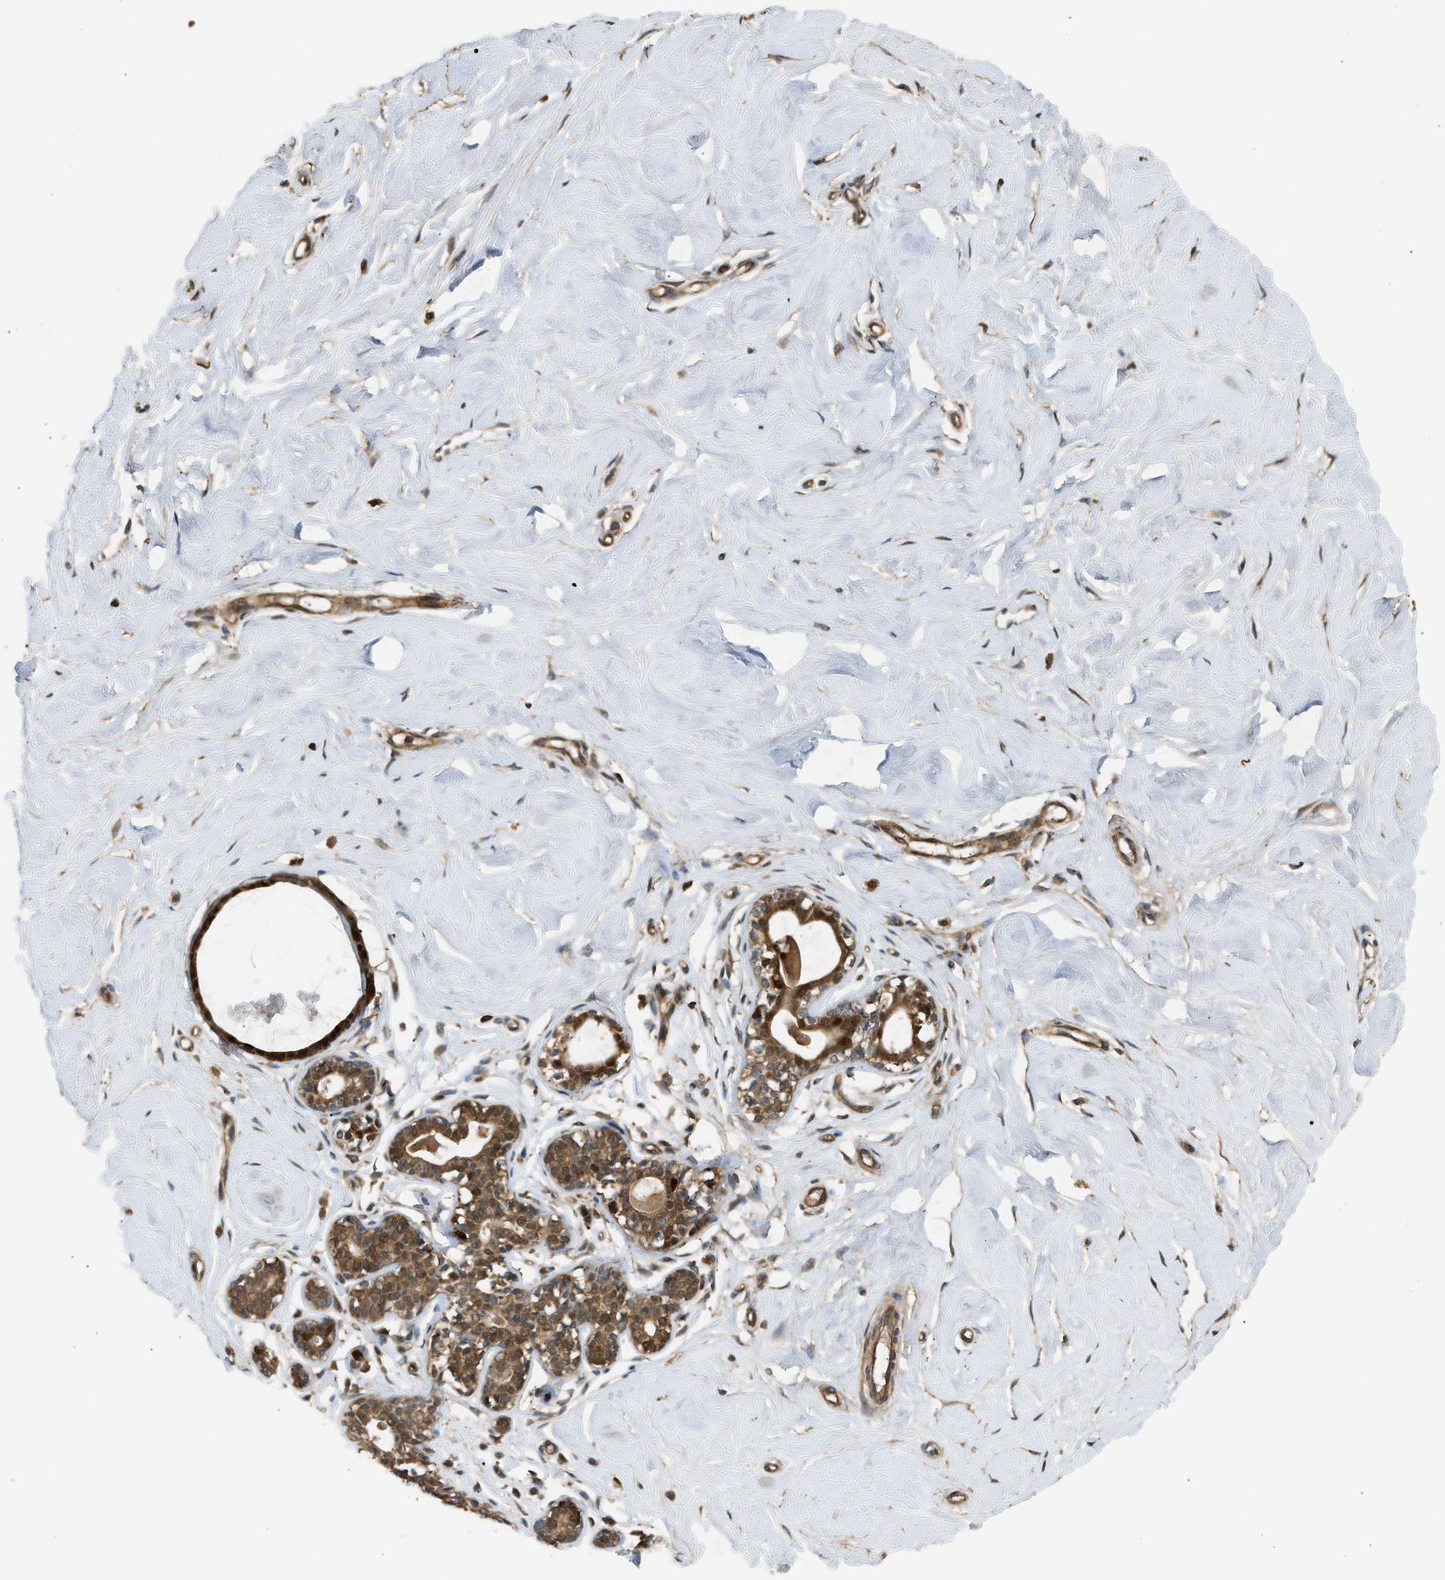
{"staining": {"intensity": "strong", "quantity": ">75%", "location": "cytoplasmic/membranous"}, "tissue": "breast", "cell_type": "Glandular cells", "image_type": "normal", "snomed": [{"axis": "morphology", "description": "Normal tissue, NOS"}, {"axis": "topography", "description": "Breast"}], "caption": "Benign breast displays strong cytoplasmic/membranous positivity in approximately >75% of glandular cells, visualized by immunohistochemistry. The protein is stained brown, and the nuclei are stained in blue (DAB (3,3'-diaminobenzidine) IHC with brightfield microscopy, high magnification).", "gene": "ENSG00000282218", "patient": {"sex": "female", "age": 23}}